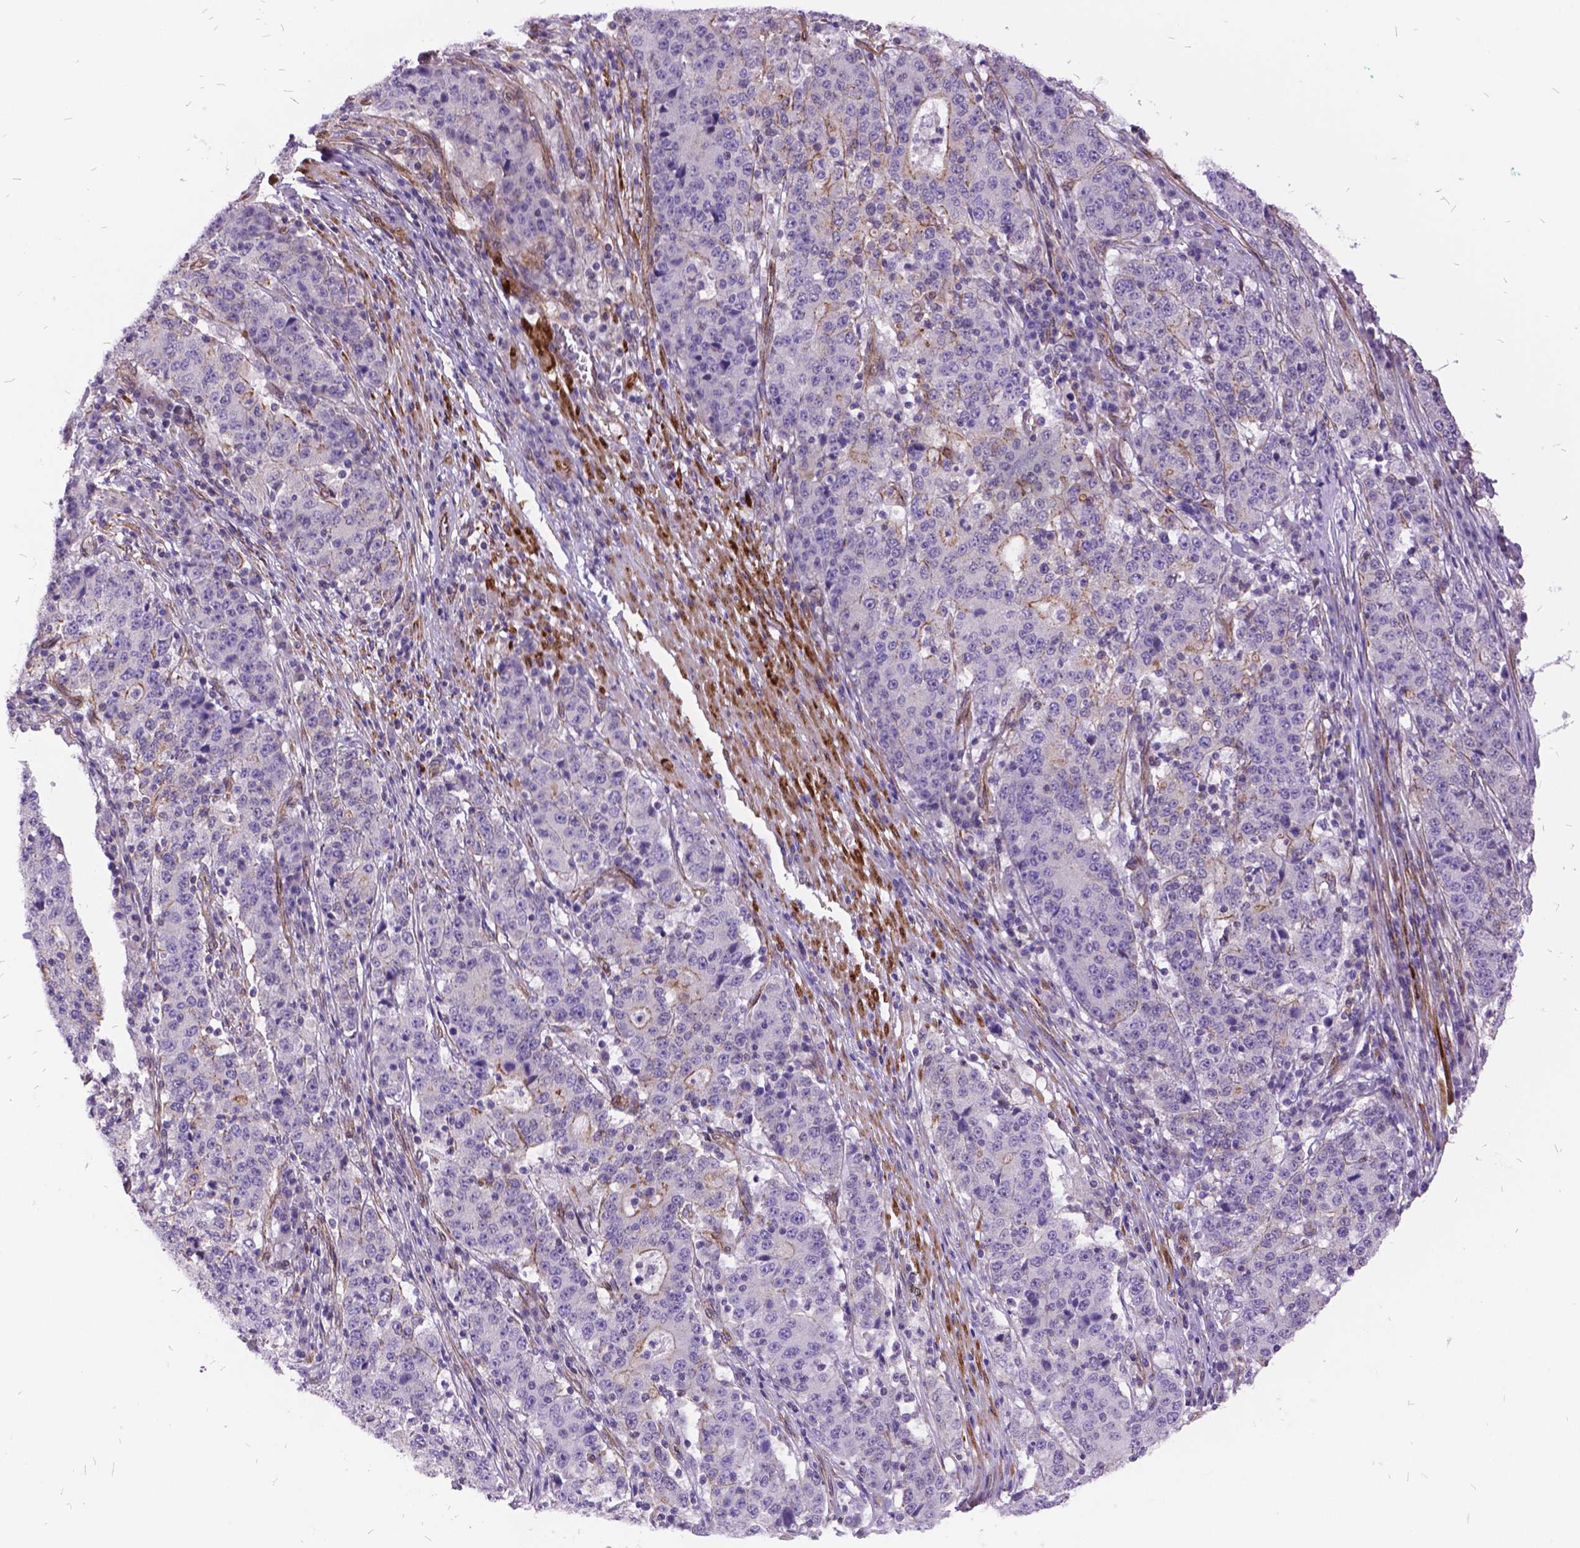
{"staining": {"intensity": "negative", "quantity": "none", "location": "none"}, "tissue": "stomach cancer", "cell_type": "Tumor cells", "image_type": "cancer", "snomed": [{"axis": "morphology", "description": "Adenocarcinoma, NOS"}, {"axis": "topography", "description": "Stomach"}], "caption": "Tumor cells show no significant positivity in stomach cancer.", "gene": "GRB7", "patient": {"sex": "male", "age": 59}}